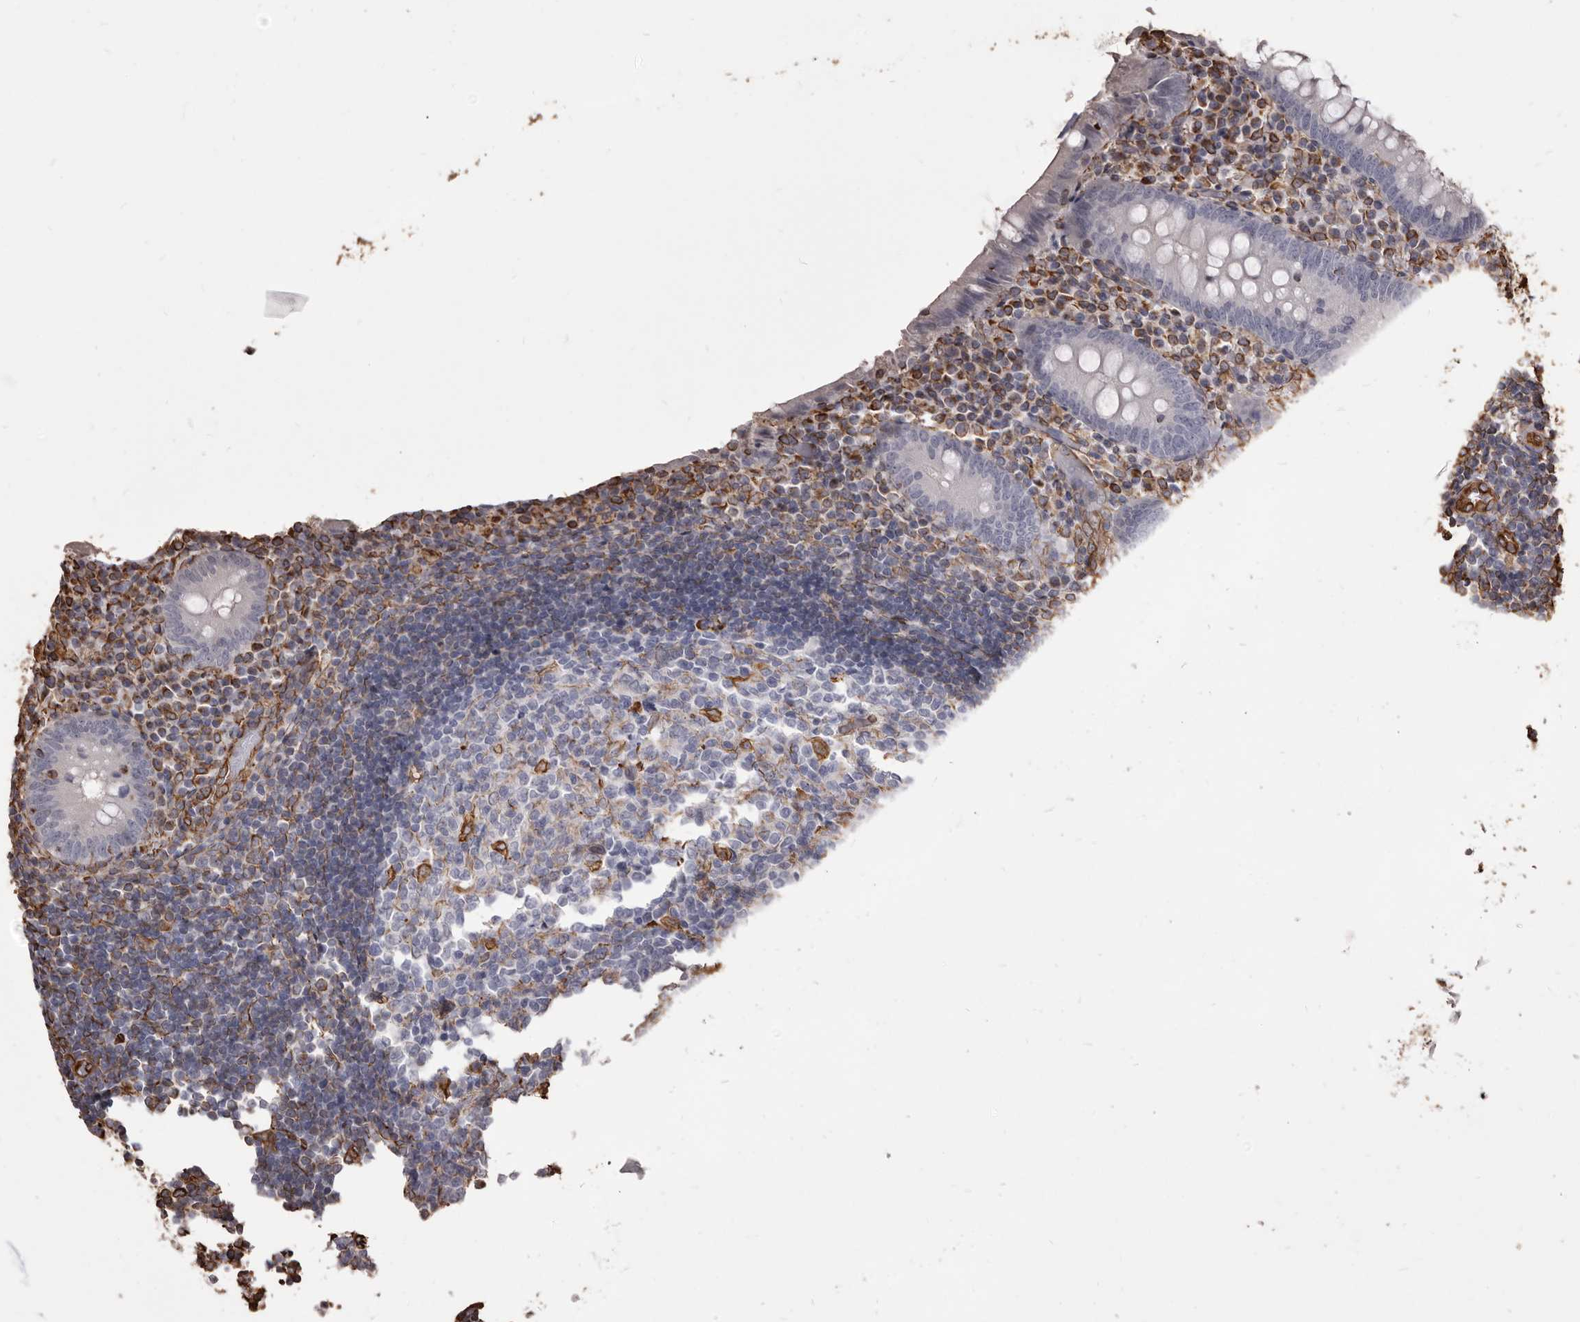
{"staining": {"intensity": "negative", "quantity": "none", "location": "none"}, "tissue": "appendix", "cell_type": "Glandular cells", "image_type": "normal", "snomed": [{"axis": "morphology", "description": "Normal tissue, NOS"}, {"axis": "topography", "description": "Appendix"}], "caption": "Glandular cells show no significant positivity in benign appendix. (Stains: DAB immunohistochemistry with hematoxylin counter stain, Microscopy: brightfield microscopy at high magnification).", "gene": "MTURN", "patient": {"sex": "female", "age": 17}}